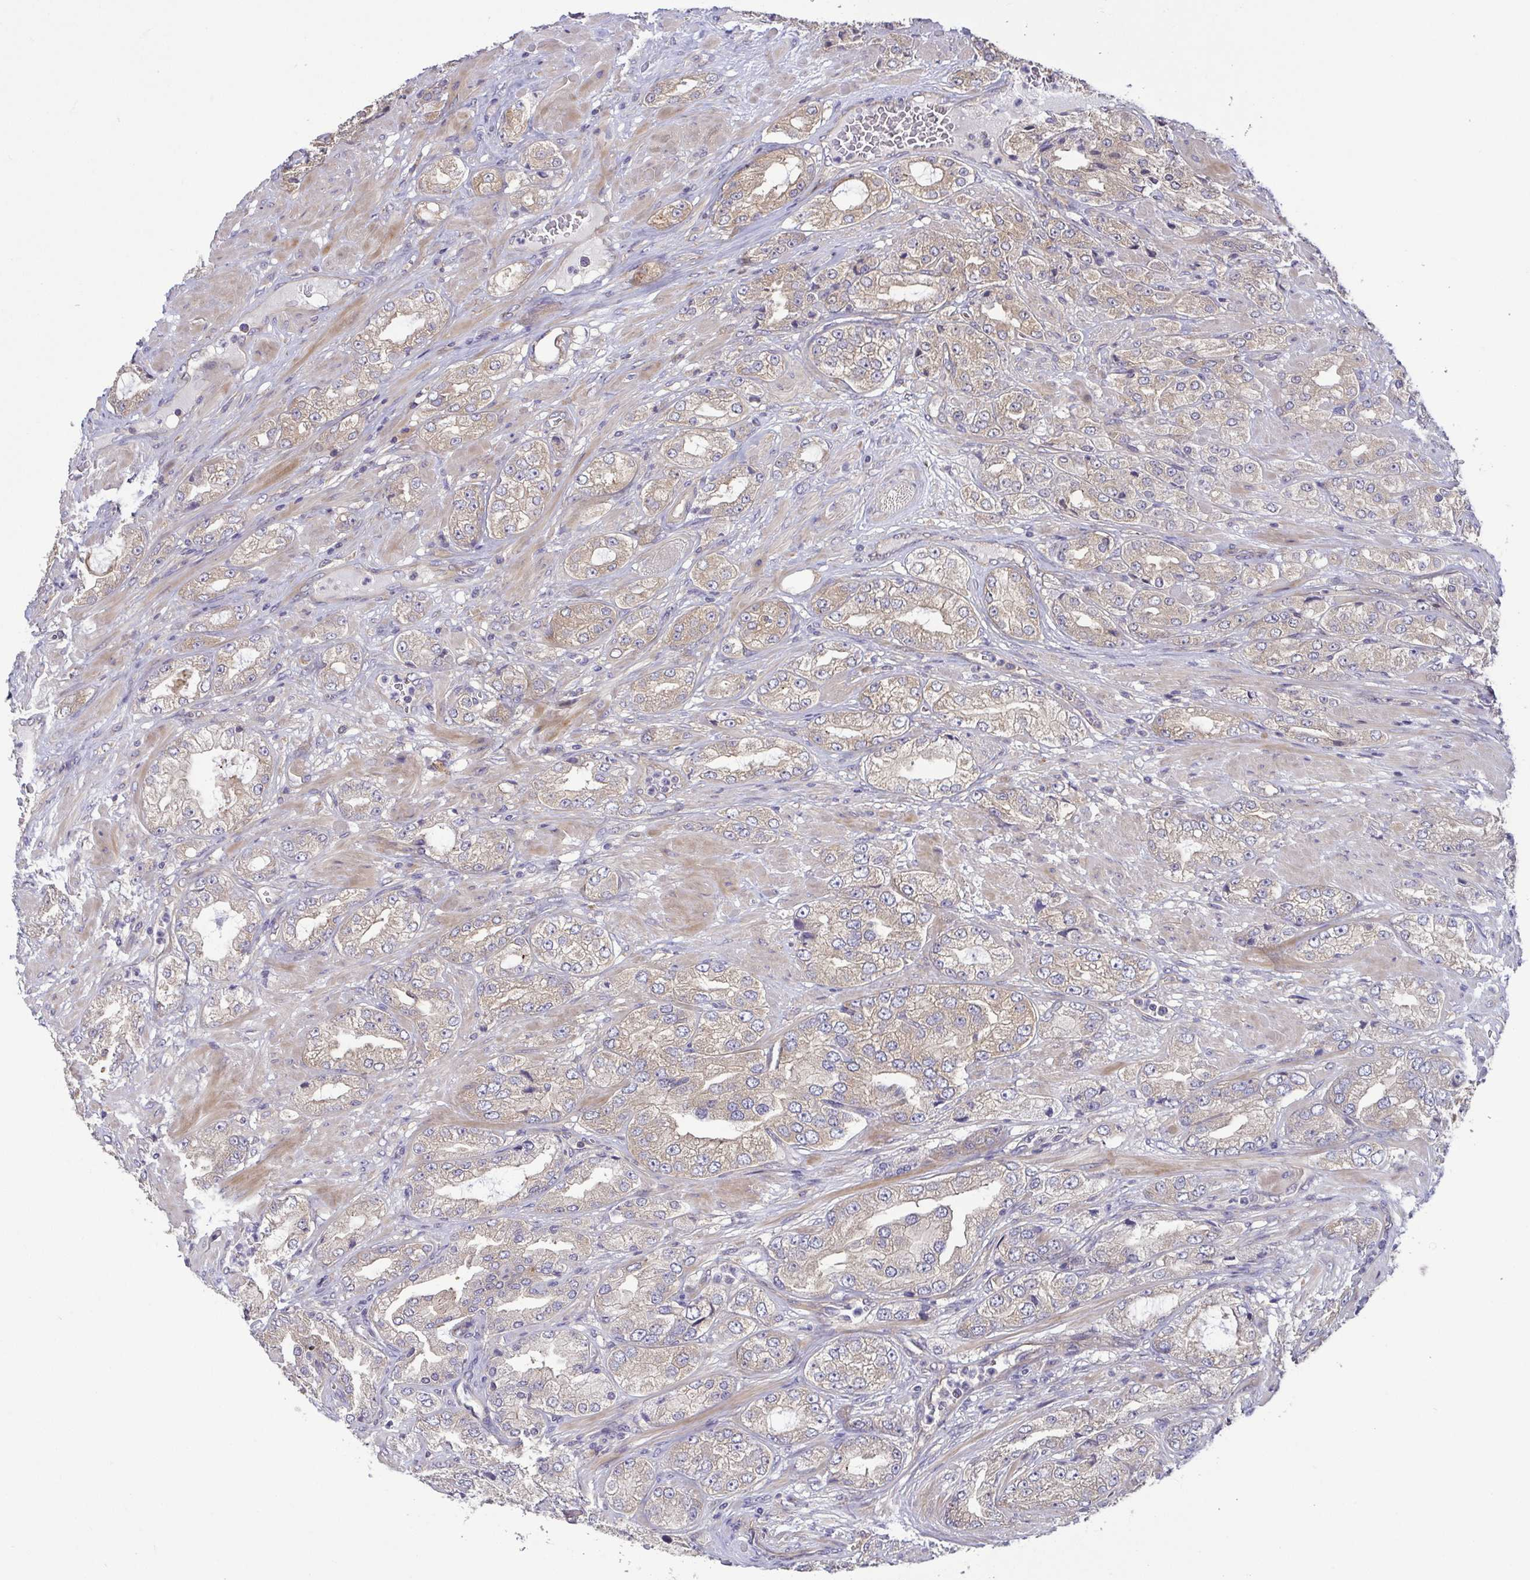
{"staining": {"intensity": "weak", "quantity": "25%-75%", "location": "cytoplasmic/membranous"}, "tissue": "prostate cancer", "cell_type": "Tumor cells", "image_type": "cancer", "snomed": [{"axis": "morphology", "description": "Adenocarcinoma, High grade"}, {"axis": "topography", "description": "Prostate"}], "caption": "The immunohistochemical stain labels weak cytoplasmic/membranous positivity in tumor cells of prostate cancer (high-grade adenocarcinoma) tissue.", "gene": "LMF2", "patient": {"sex": "male", "age": 68}}